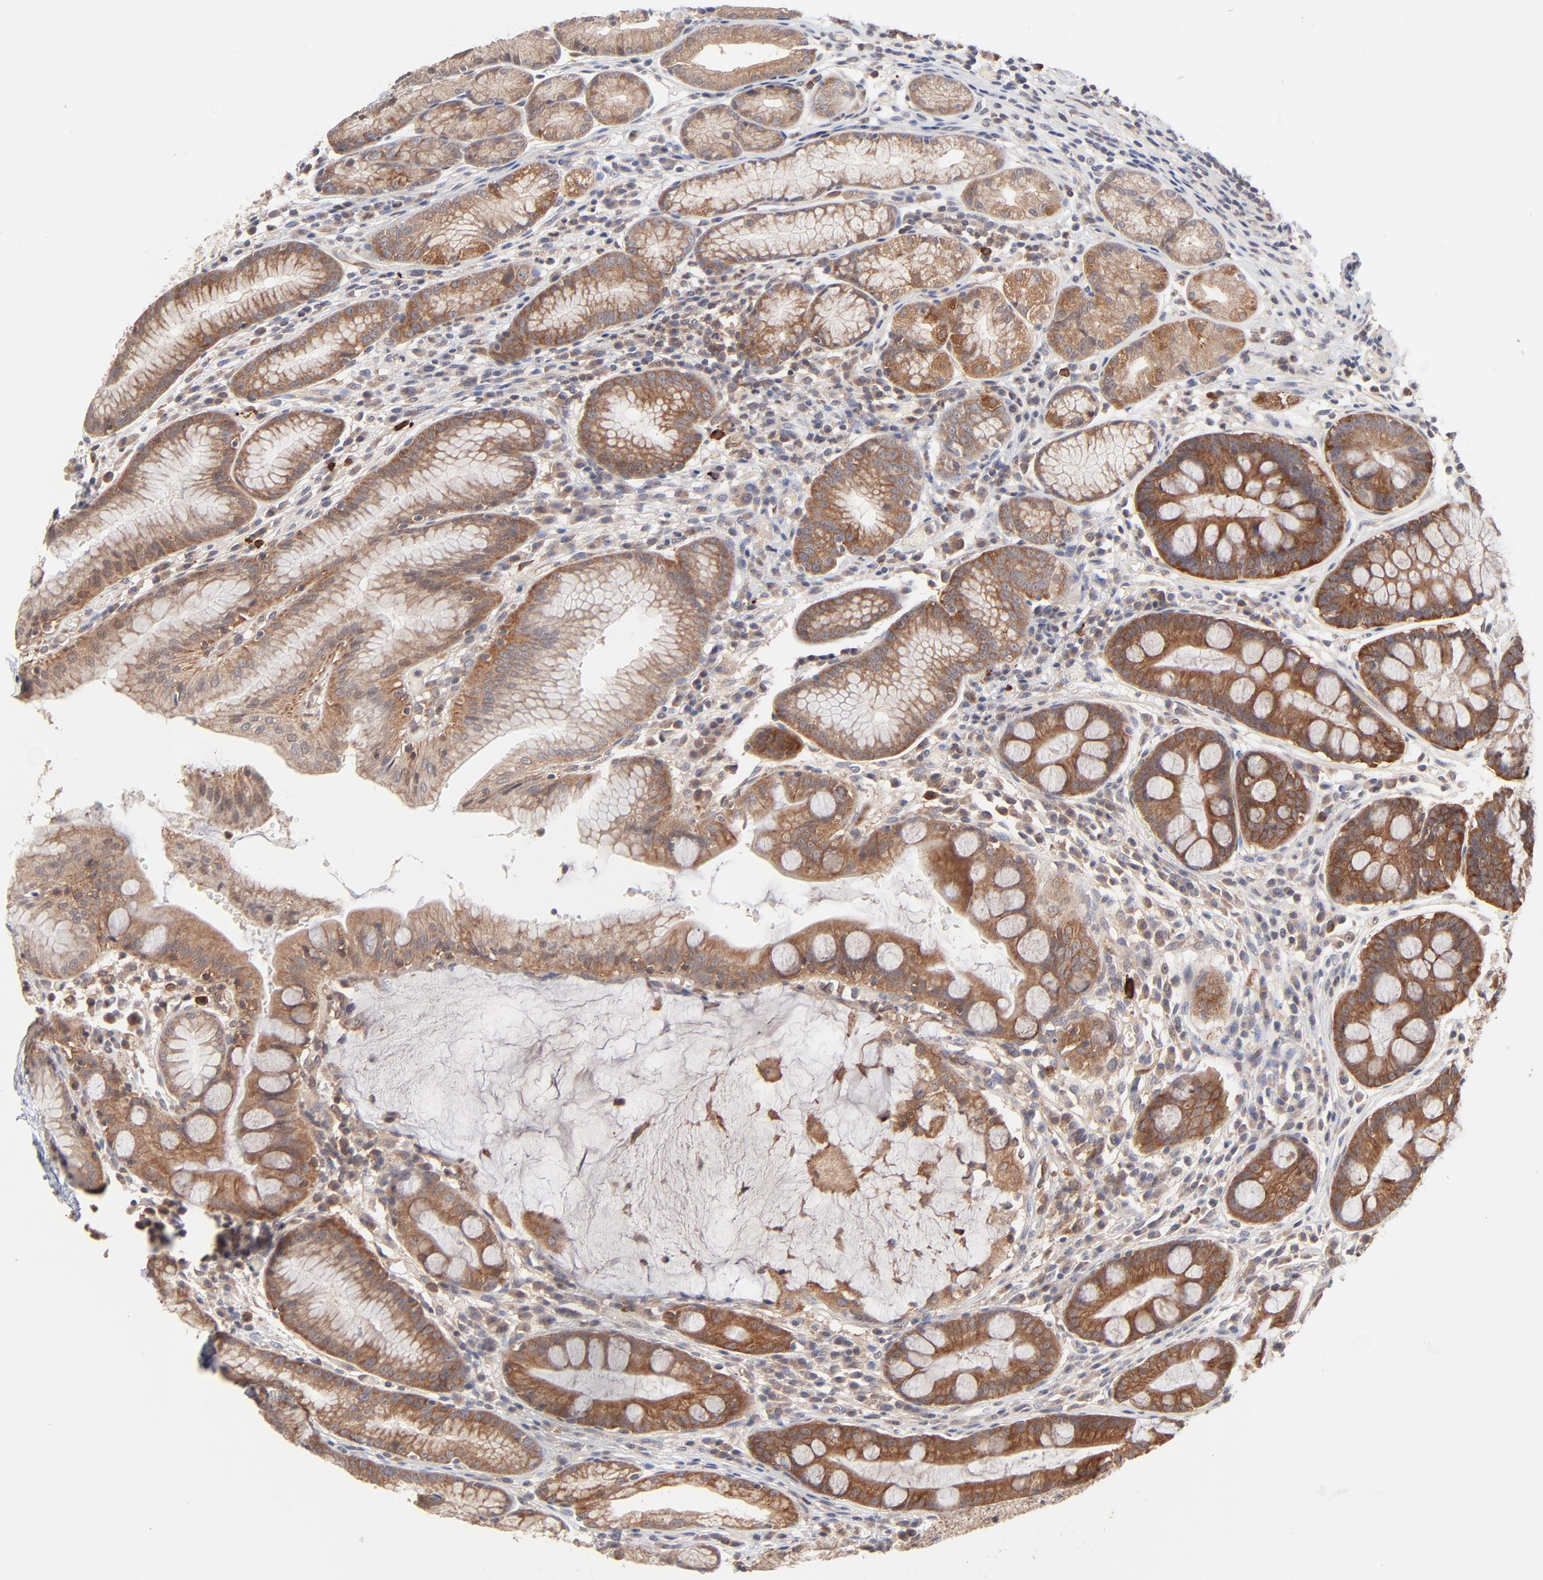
{"staining": {"intensity": "moderate", "quantity": ">75%", "location": "cytoplasmic/membranous"}, "tissue": "stomach", "cell_type": "Glandular cells", "image_type": "normal", "snomed": [{"axis": "morphology", "description": "Normal tissue, NOS"}, {"axis": "morphology", "description": "Inflammation, NOS"}, {"axis": "topography", "description": "Stomach, lower"}], "caption": "The image exhibits a brown stain indicating the presence of a protein in the cytoplasmic/membranous of glandular cells in stomach.", "gene": "IVNS1ABP", "patient": {"sex": "male", "age": 59}}